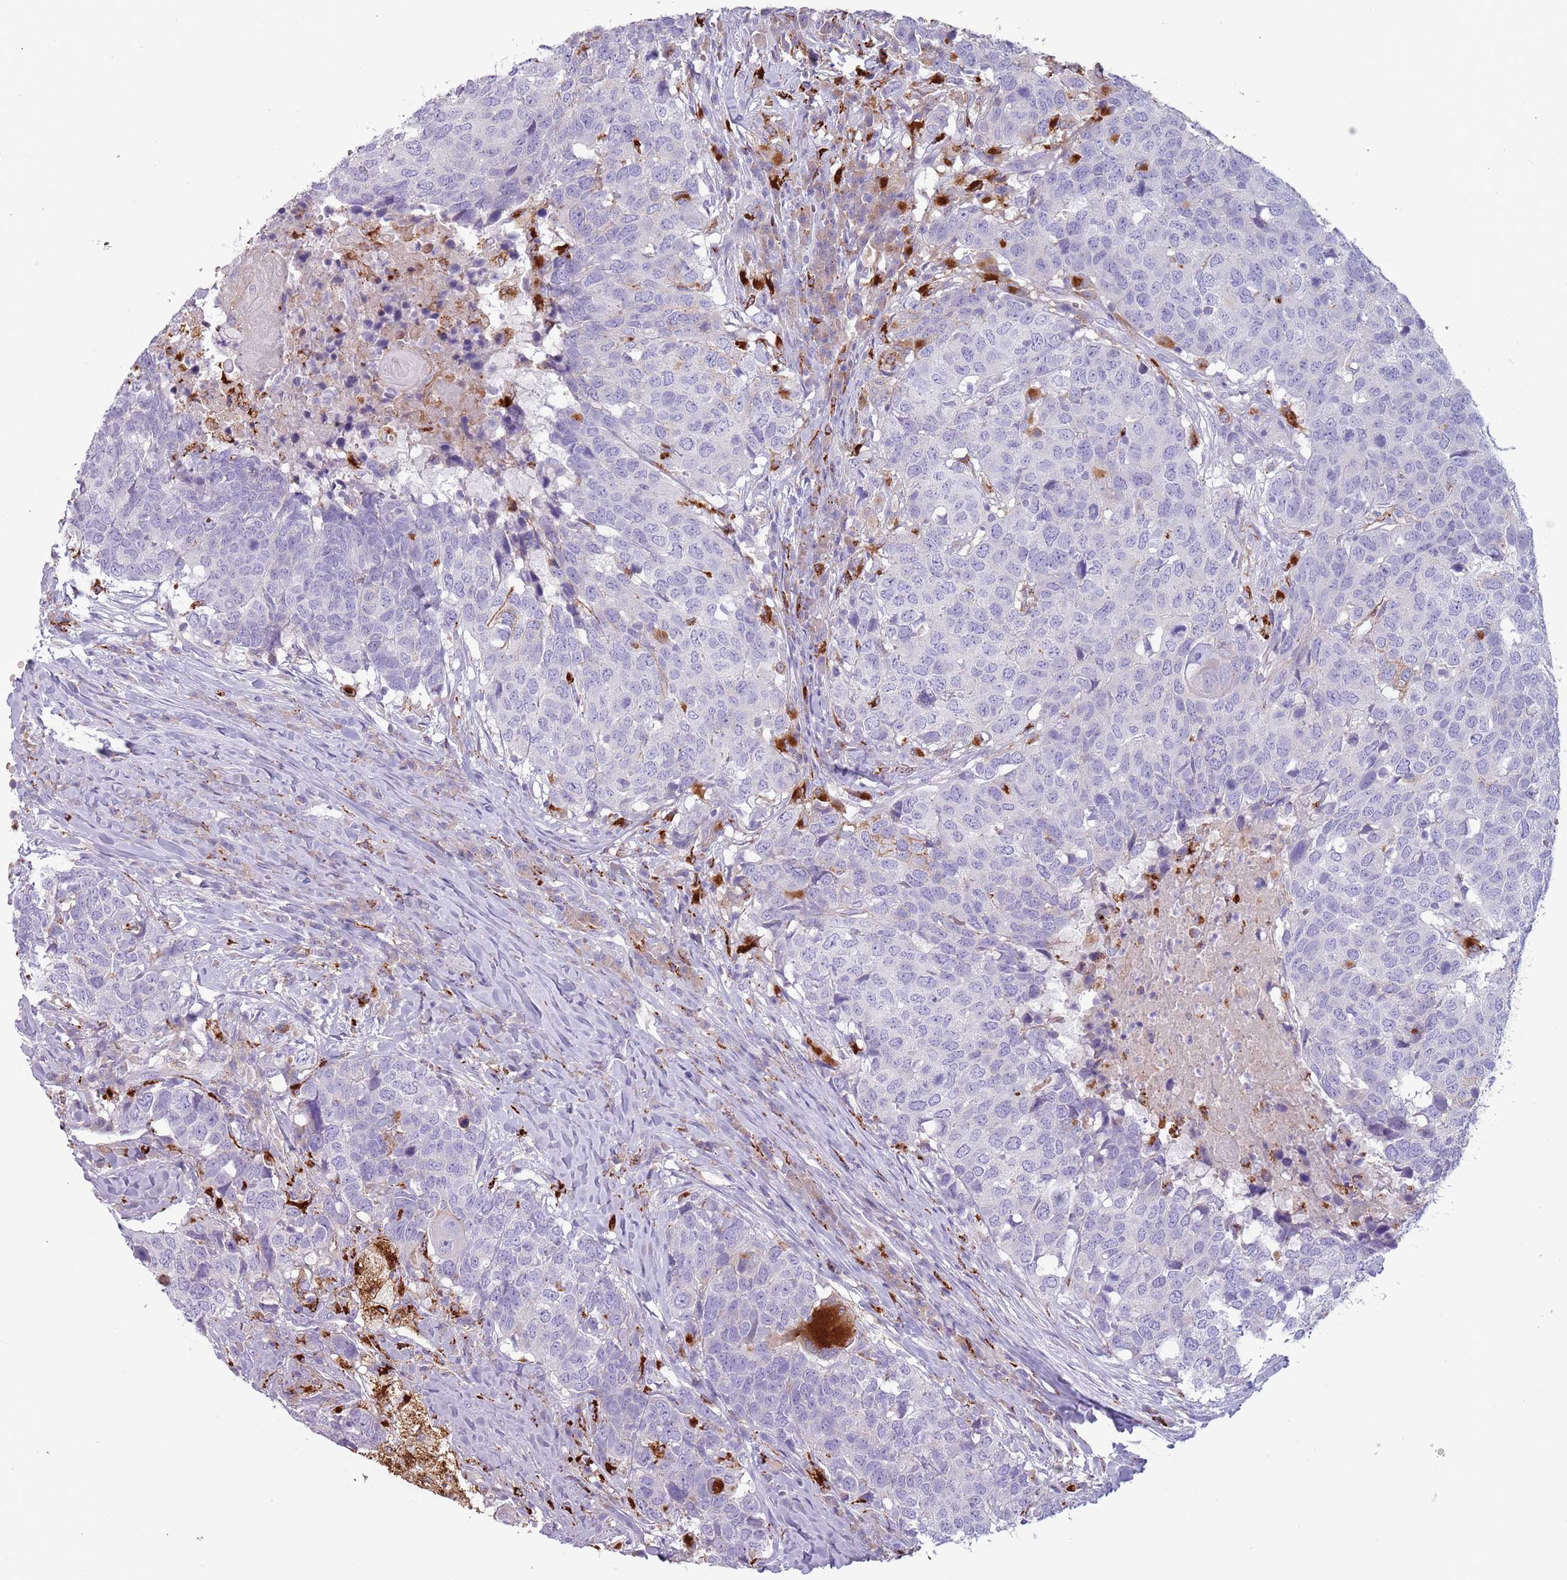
{"staining": {"intensity": "negative", "quantity": "none", "location": "none"}, "tissue": "head and neck cancer", "cell_type": "Tumor cells", "image_type": "cancer", "snomed": [{"axis": "morphology", "description": "Normal tissue, NOS"}, {"axis": "morphology", "description": "Squamous cell carcinoma, NOS"}, {"axis": "topography", "description": "Skeletal muscle"}, {"axis": "topography", "description": "Vascular tissue"}, {"axis": "topography", "description": "Peripheral nerve tissue"}, {"axis": "topography", "description": "Head-Neck"}], "caption": "High power microscopy histopathology image of an immunohistochemistry (IHC) histopathology image of head and neck cancer, revealing no significant expression in tumor cells.", "gene": "NWD2", "patient": {"sex": "male", "age": 66}}